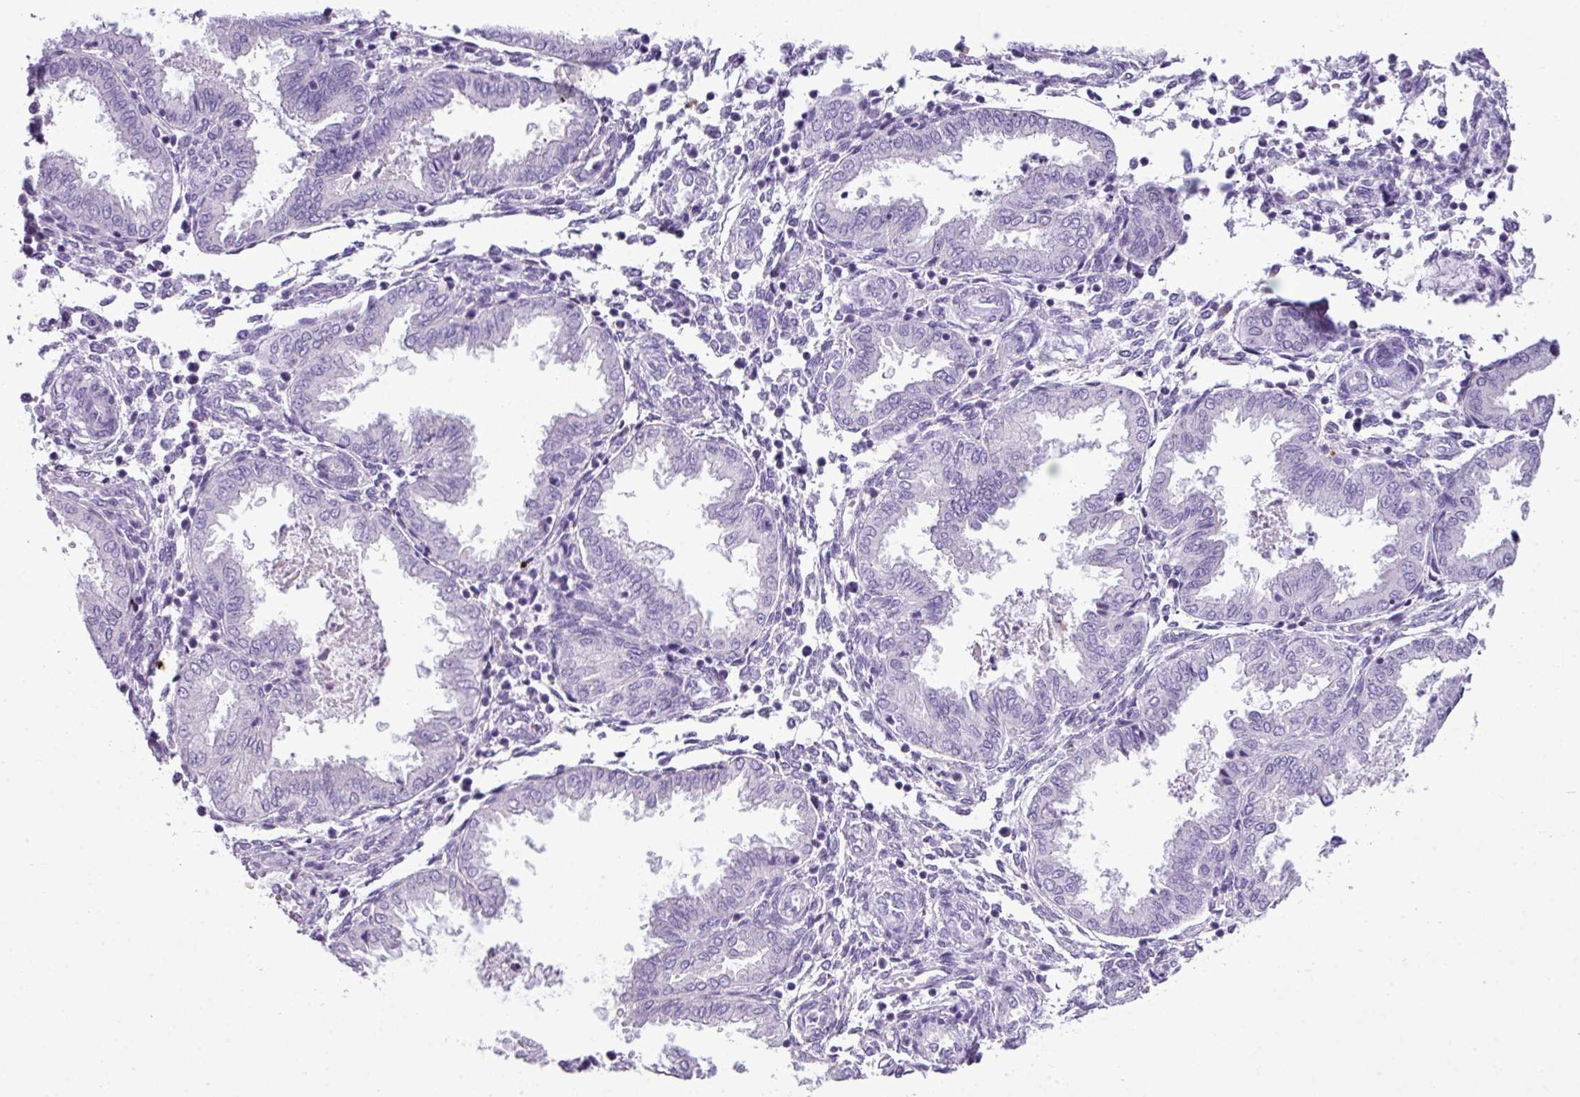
{"staining": {"intensity": "negative", "quantity": "none", "location": "none"}, "tissue": "endometrium", "cell_type": "Cells in endometrial stroma", "image_type": "normal", "snomed": [{"axis": "morphology", "description": "Normal tissue, NOS"}, {"axis": "topography", "description": "Endometrium"}], "caption": "Immunohistochemistry image of benign endometrium: endometrium stained with DAB (3,3'-diaminobenzidine) reveals no significant protein positivity in cells in endometrial stroma.", "gene": "RBMXL2", "patient": {"sex": "female", "age": 33}}